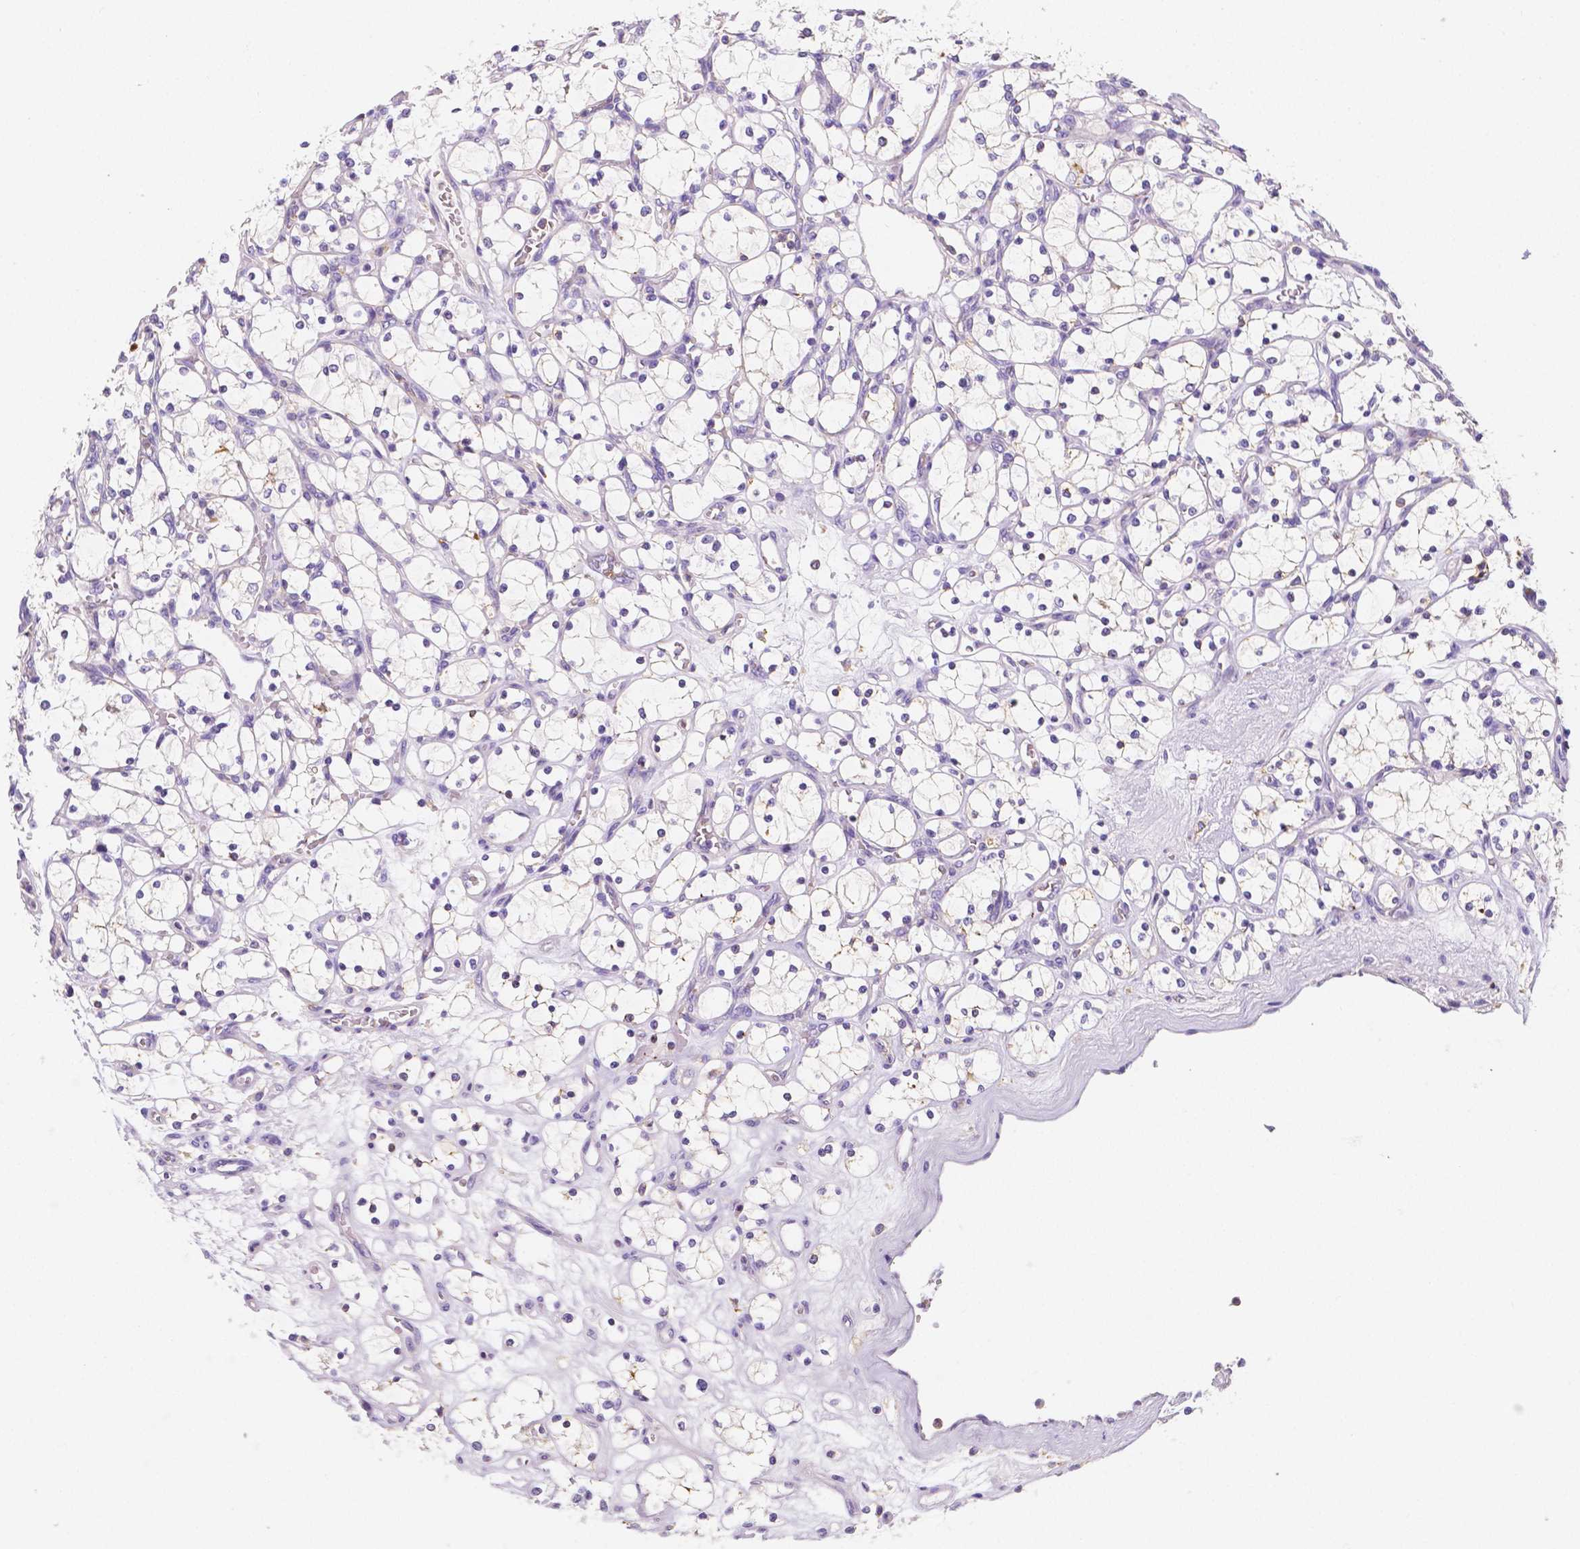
{"staining": {"intensity": "negative", "quantity": "none", "location": "none"}, "tissue": "renal cancer", "cell_type": "Tumor cells", "image_type": "cancer", "snomed": [{"axis": "morphology", "description": "Adenocarcinoma, NOS"}, {"axis": "topography", "description": "Kidney"}], "caption": "Immunohistochemical staining of renal cancer (adenocarcinoma) demonstrates no significant positivity in tumor cells.", "gene": "GABRD", "patient": {"sex": "female", "age": 69}}